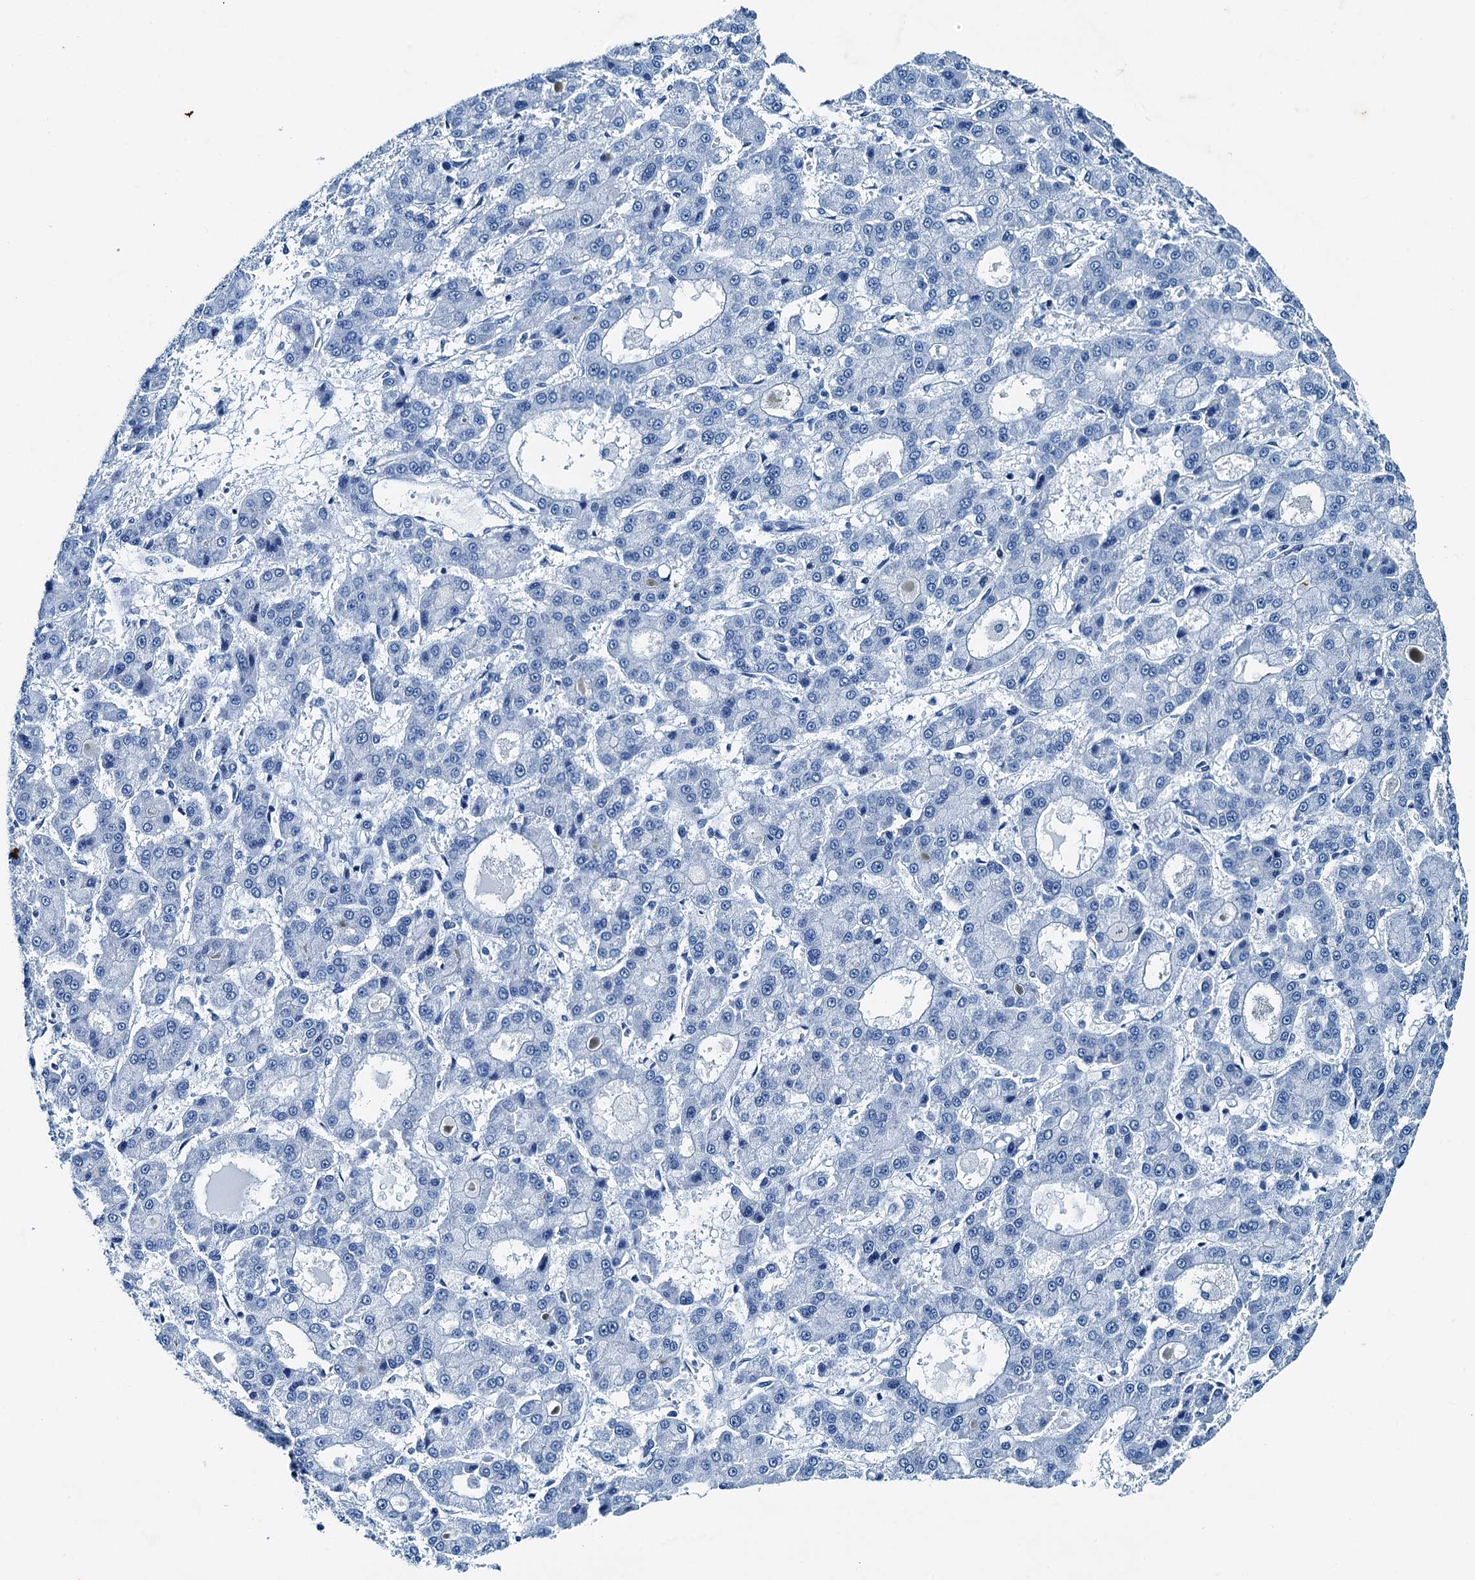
{"staining": {"intensity": "negative", "quantity": "none", "location": "none"}, "tissue": "liver cancer", "cell_type": "Tumor cells", "image_type": "cancer", "snomed": [{"axis": "morphology", "description": "Carcinoma, Hepatocellular, NOS"}, {"axis": "topography", "description": "Liver"}], "caption": "Immunohistochemistry histopathology image of neoplastic tissue: human liver cancer stained with DAB (3,3'-diaminobenzidine) demonstrates no significant protein positivity in tumor cells.", "gene": "RAB3IL1", "patient": {"sex": "male", "age": 70}}